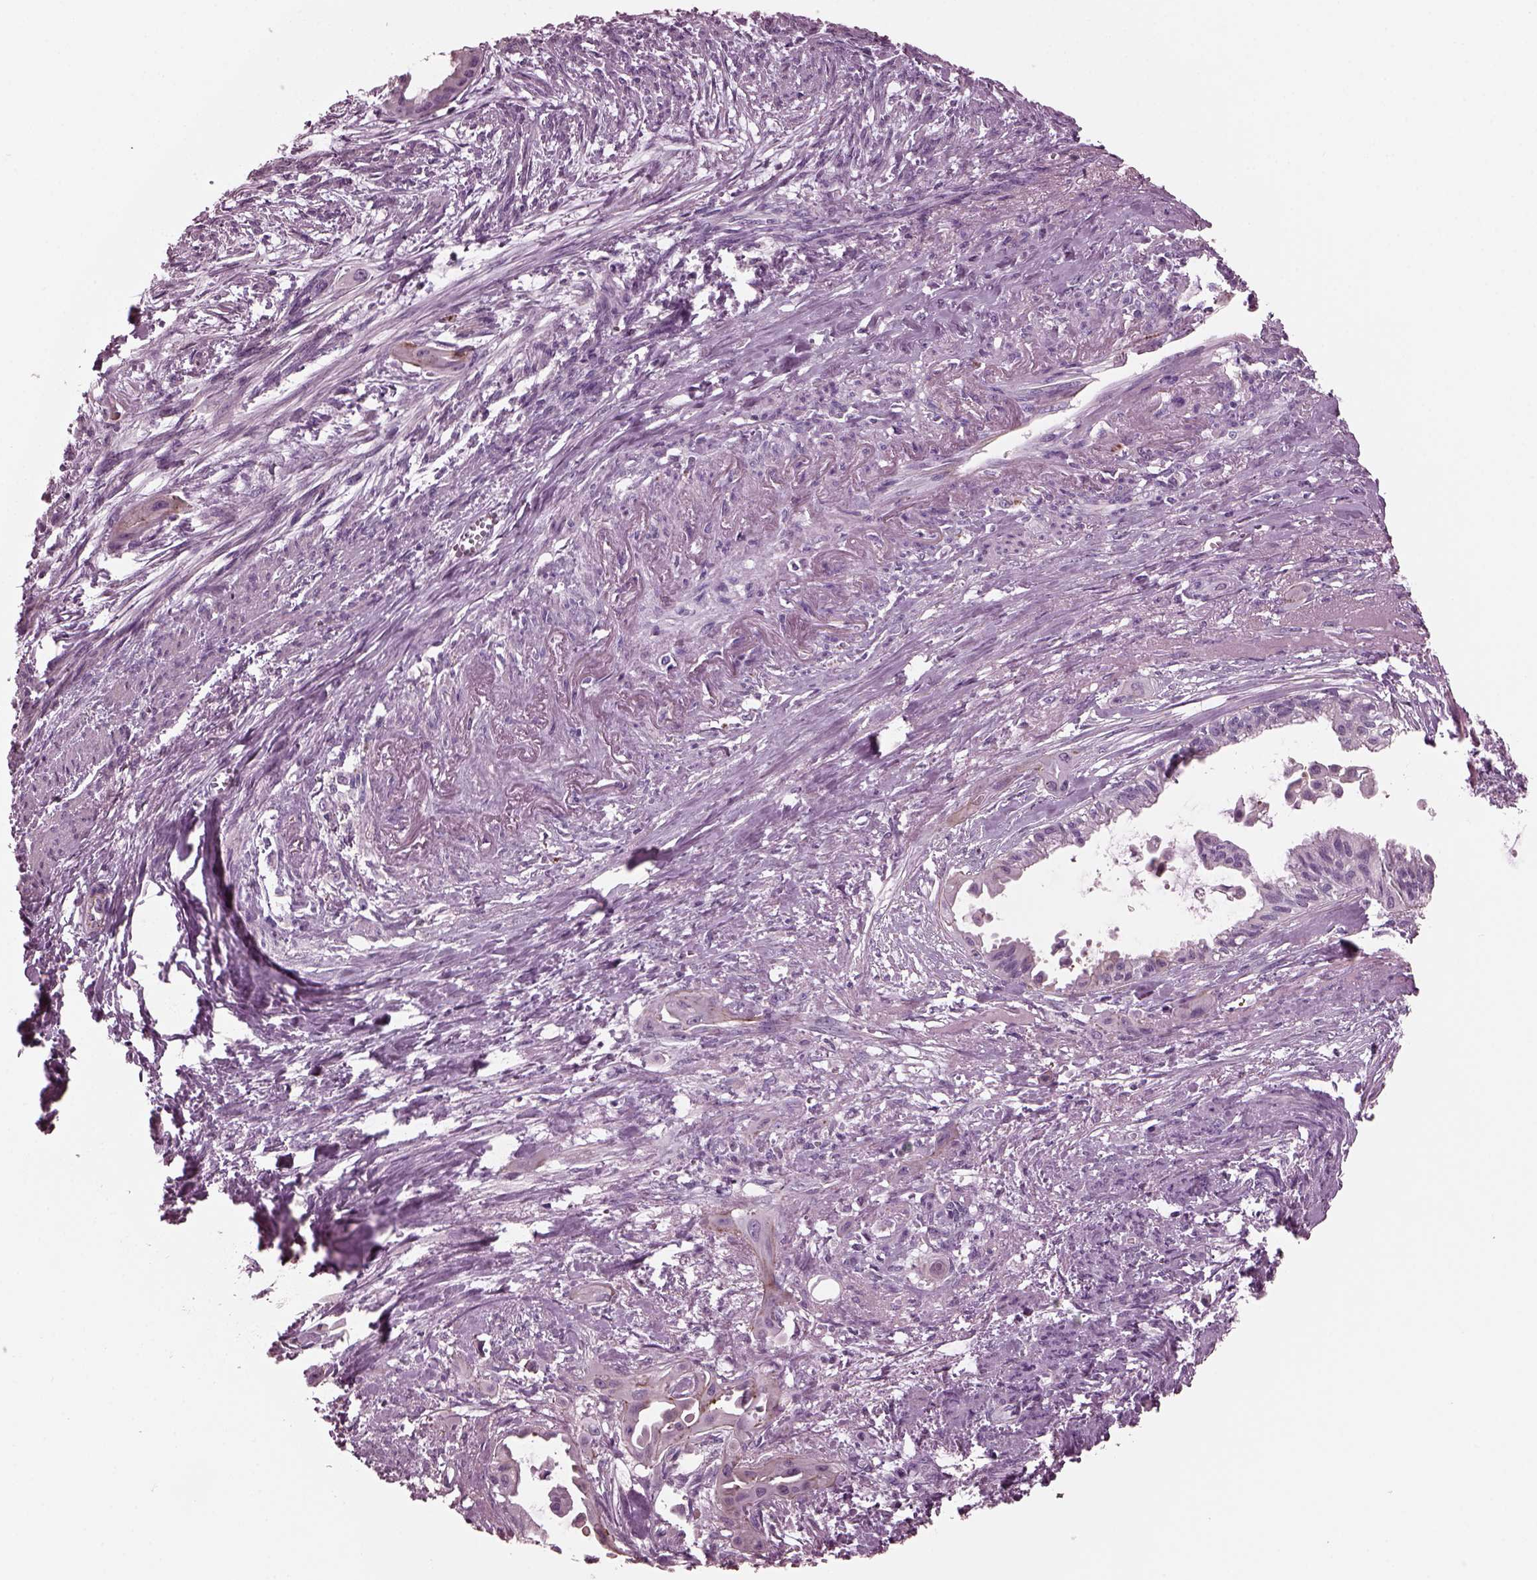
{"staining": {"intensity": "negative", "quantity": "none", "location": "none"}, "tissue": "endometrial cancer", "cell_type": "Tumor cells", "image_type": "cancer", "snomed": [{"axis": "morphology", "description": "Adenocarcinoma, NOS"}, {"axis": "topography", "description": "Endometrium"}], "caption": "An image of human endometrial cancer (adenocarcinoma) is negative for staining in tumor cells.", "gene": "GDF11", "patient": {"sex": "female", "age": 86}}